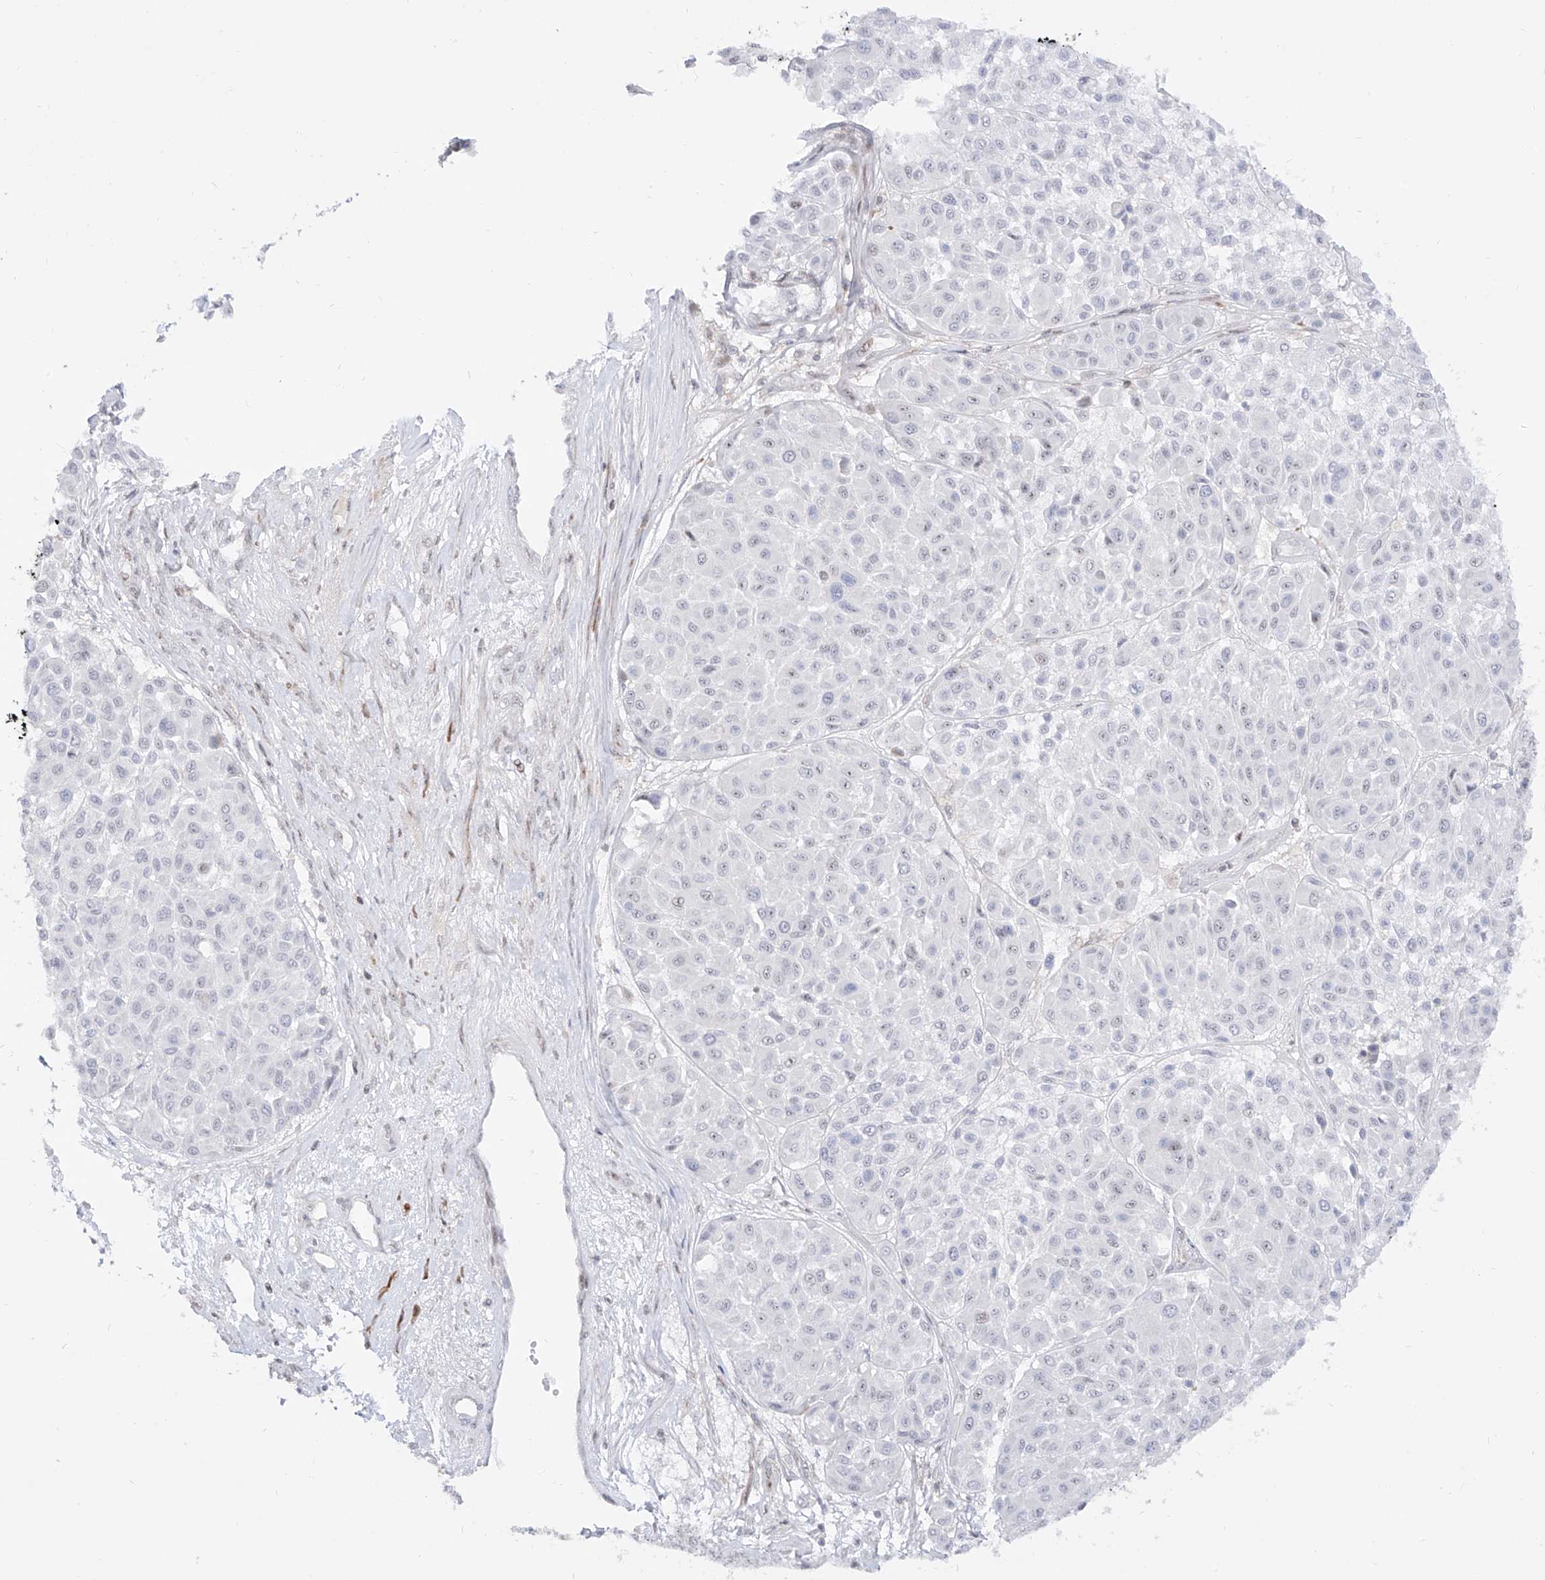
{"staining": {"intensity": "negative", "quantity": "none", "location": "none"}, "tissue": "melanoma", "cell_type": "Tumor cells", "image_type": "cancer", "snomed": [{"axis": "morphology", "description": "Malignant melanoma, Metastatic site"}, {"axis": "topography", "description": "Soft tissue"}], "caption": "Human melanoma stained for a protein using immunohistochemistry demonstrates no staining in tumor cells.", "gene": "ZNF180", "patient": {"sex": "male", "age": 41}}